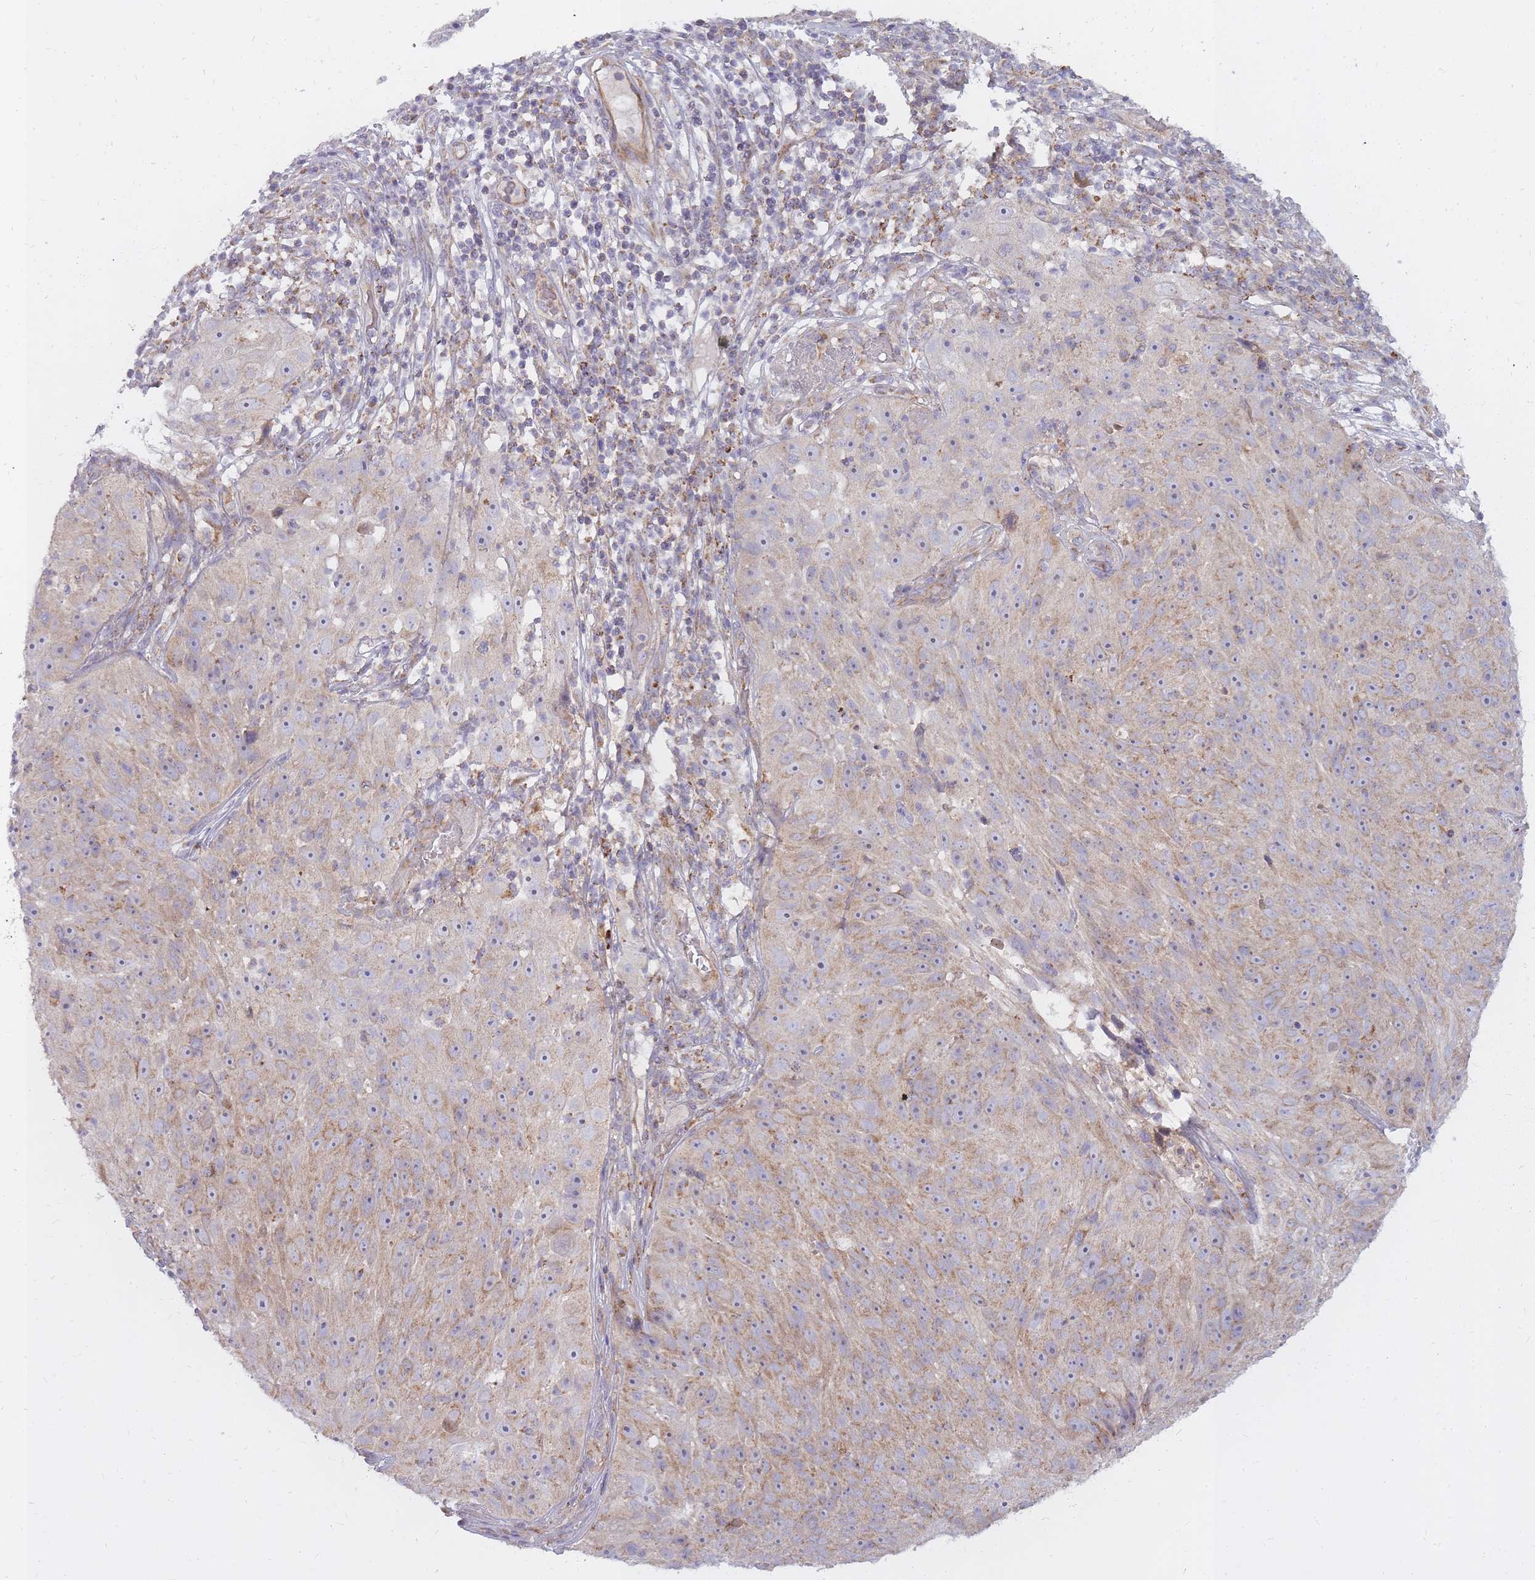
{"staining": {"intensity": "weak", "quantity": ">75%", "location": "cytoplasmic/membranous"}, "tissue": "skin cancer", "cell_type": "Tumor cells", "image_type": "cancer", "snomed": [{"axis": "morphology", "description": "Squamous cell carcinoma, NOS"}, {"axis": "topography", "description": "Skin"}], "caption": "There is low levels of weak cytoplasmic/membranous staining in tumor cells of squamous cell carcinoma (skin), as demonstrated by immunohistochemical staining (brown color).", "gene": "ALKBH4", "patient": {"sex": "female", "age": 87}}